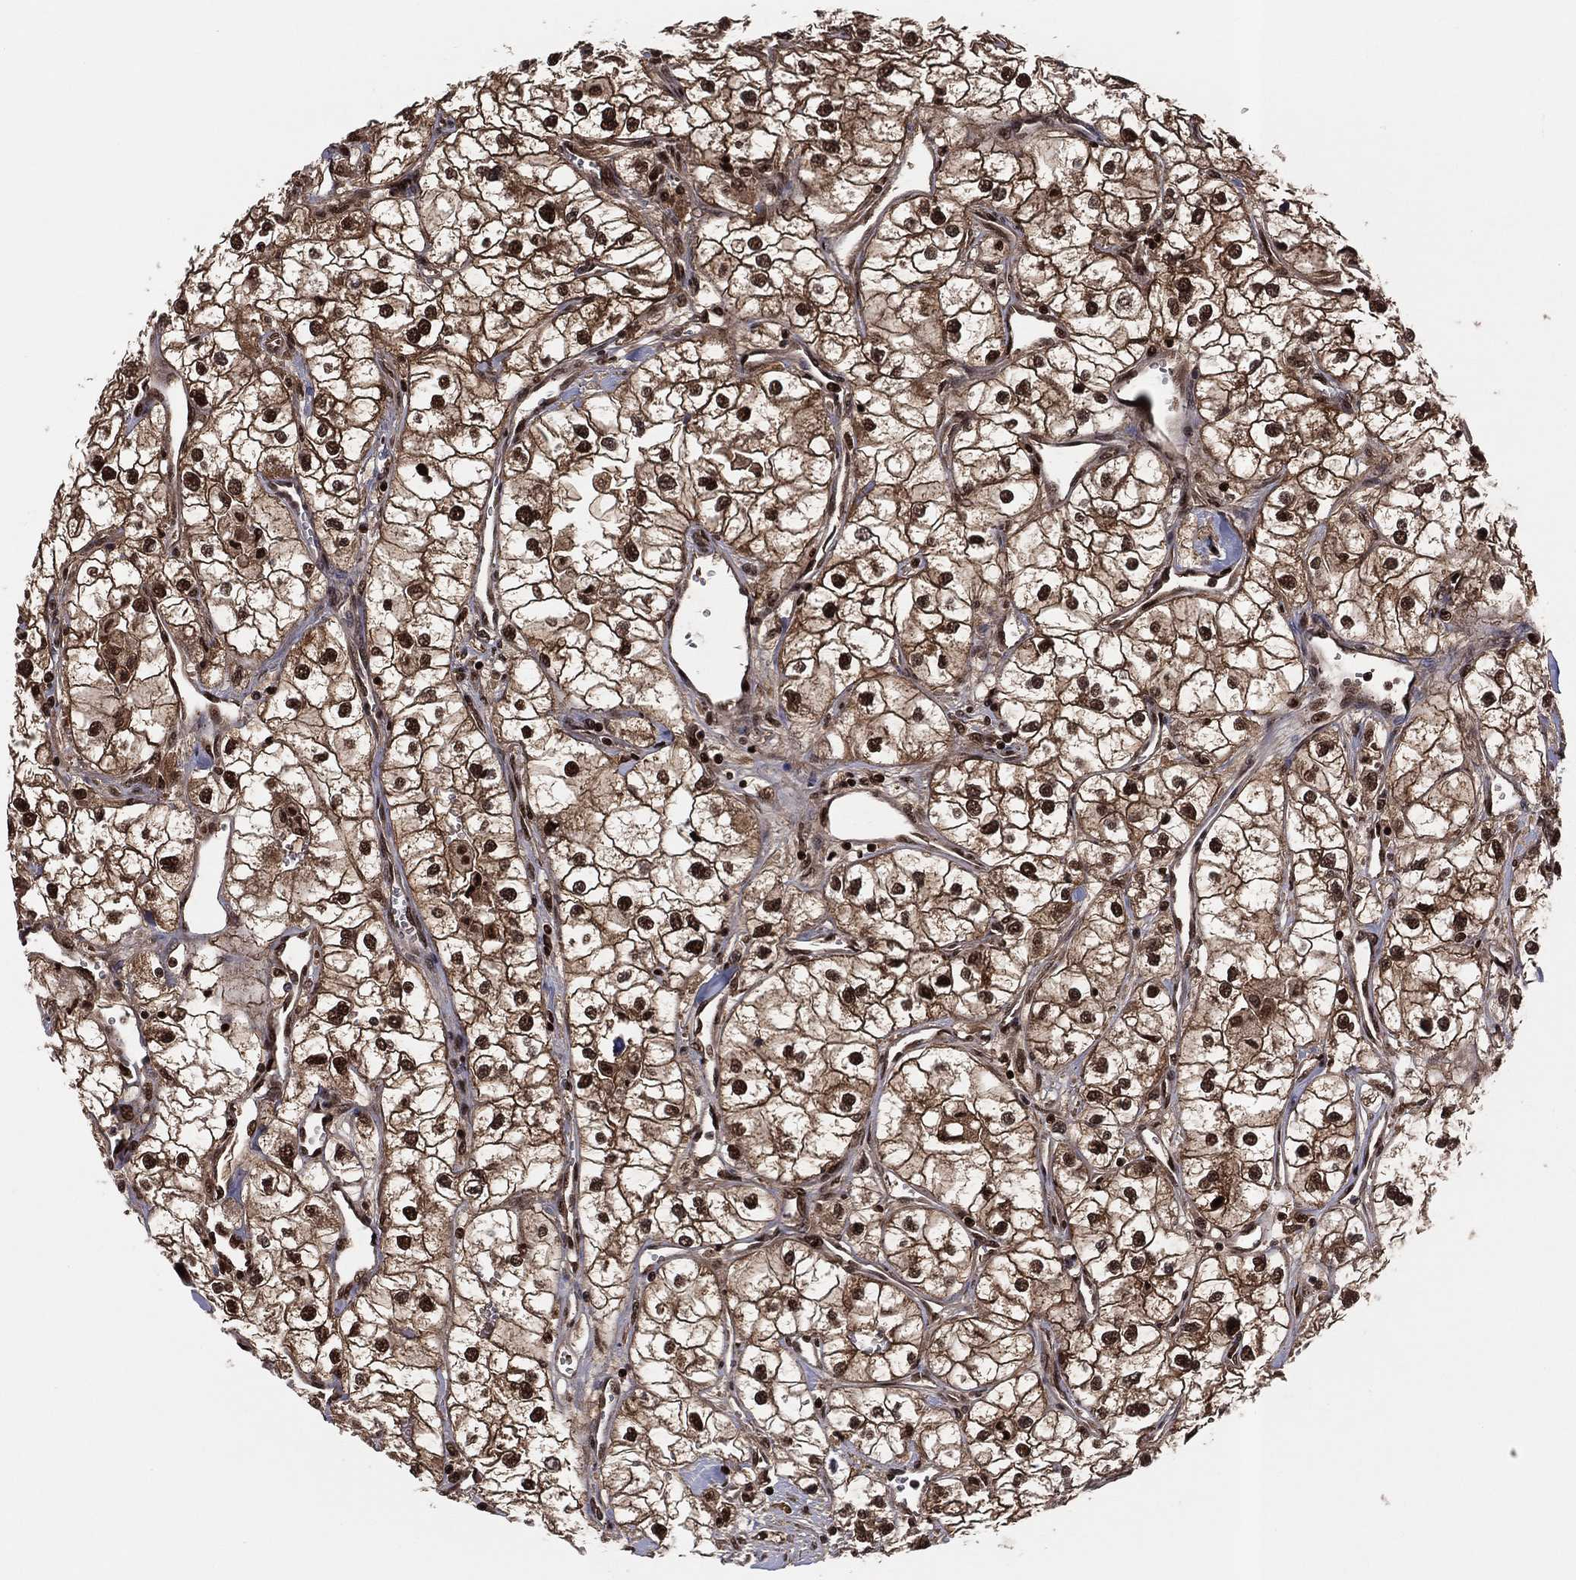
{"staining": {"intensity": "strong", "quantity": ">75%", "location": "cytoplasmic/membranous,nuclear"}, "tissue": "renal cancer", "cell_type": "Tumor cells", "image_type": "cancer", "snomed": [{"axis": "morphology", "description": "Adenocarcinoma, NOS"}, {"axis": "topography", "description": "Kidney"}], "caption": "Protein analysis of renal adenocarcinoma tissue demonstrates strong cytoplasmic/membranous and nuclear positivity in about >75% of tumor cells.", "gene": "PSMA1", "patient": {"sex": "male", "age": 59}}